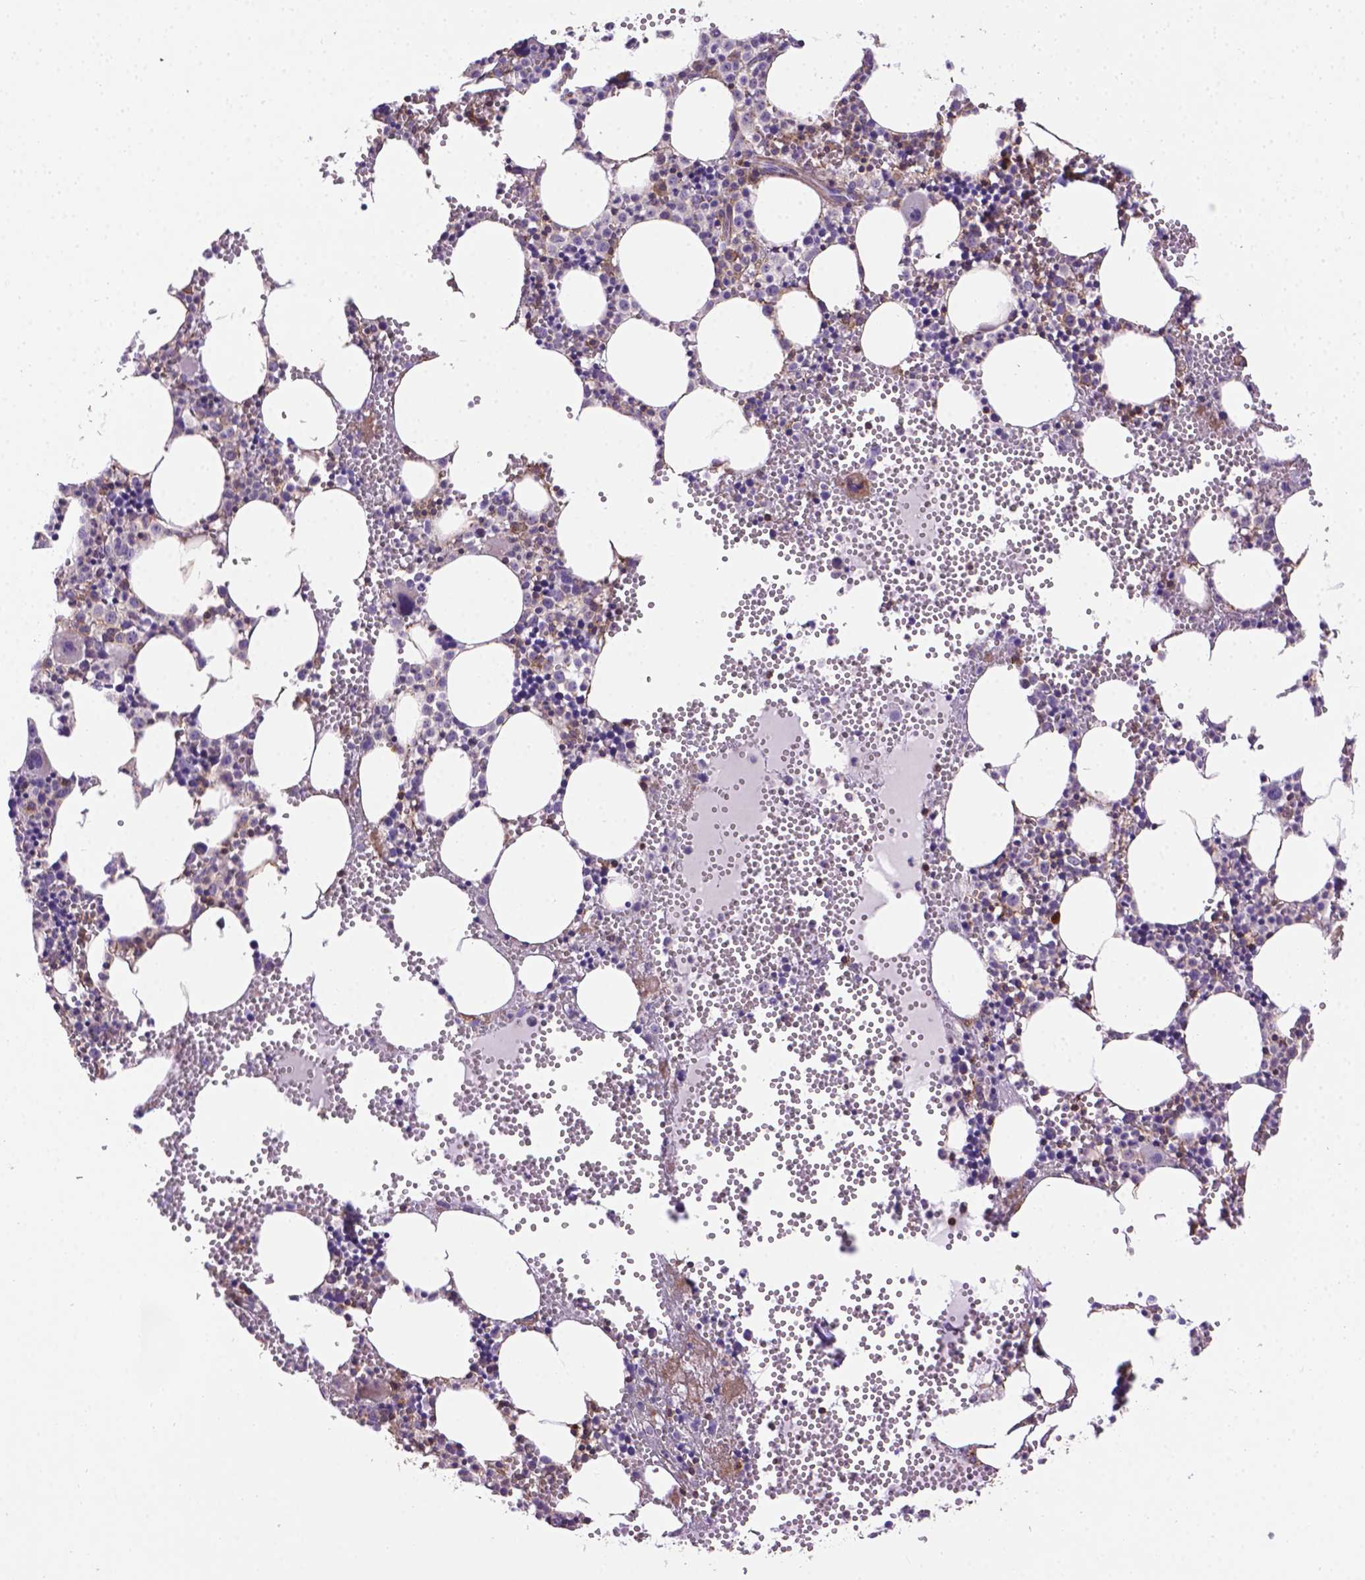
{"staining": {"intensity": "moderate", "quantity": "<25%", "location": "cytoplasmic/membranous,nuclear"}, "tissue": "bone marrow", "cell_type": "Hematopoietic cells", "image_type": "normal", "snomed": [{"axis": "morphology", "description": "Normal tissue, NOS"}, {"axis": "topography", "description": "Bone marrow"}], "caption": "Protein staining of normal bone marrow exhibits moderate cytoplasmic/membranous,nuclear expression in approximately <25% of hematopoietic cells.", "gene": "ACAD10", "patient": {"sex": "male", "age": 89}}